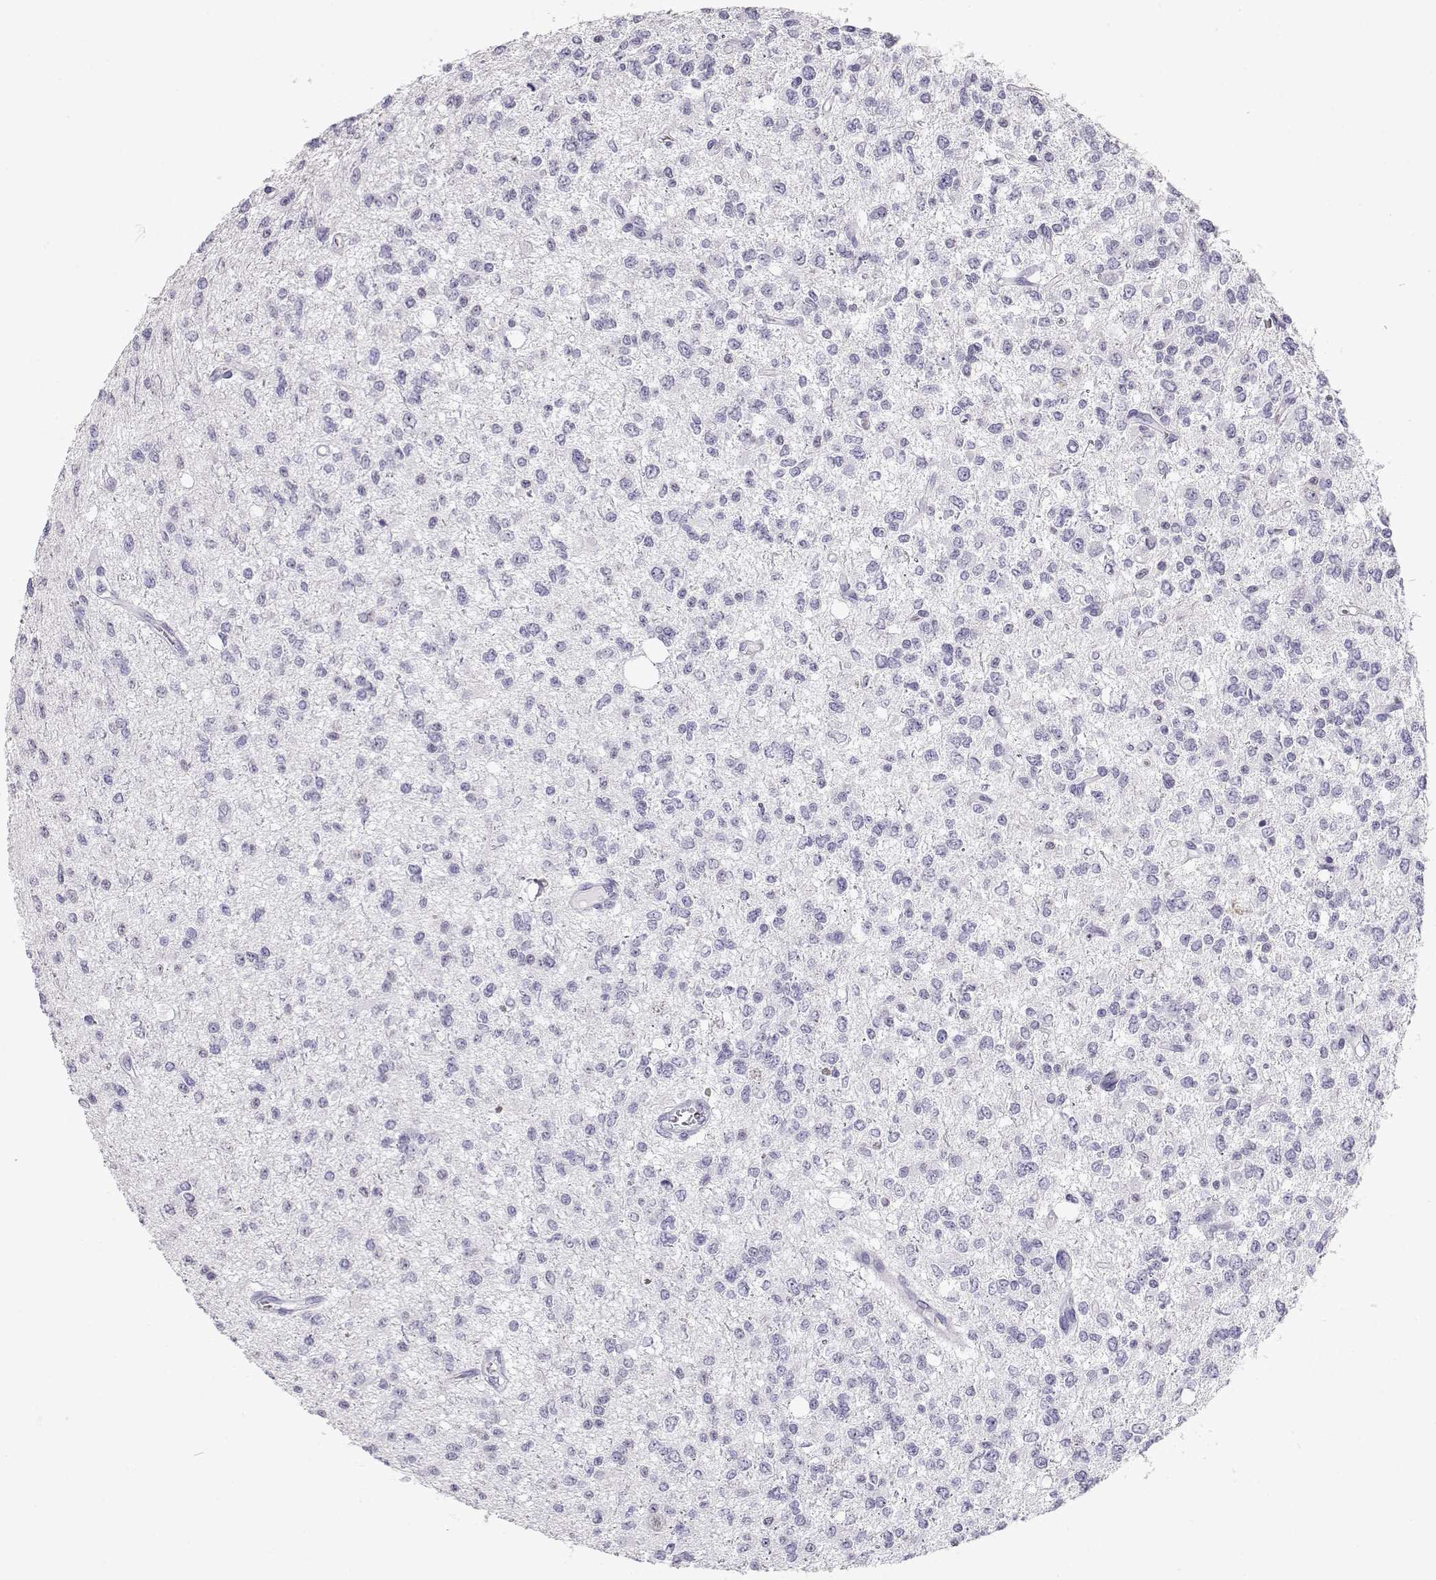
{"staining": {"intensity": "negative", "quantity": "none", "location": "none"}, "tissue": "glioma", "cell_type": "Tumor cells", "image_type": "cancer", "snomed": [{"axis": "morphology", "description": "Glioma, malignant, Low grade"}, {"axis": "topography", "description": "Brain"}], "caption": "Immunohistochemistry micrograph of neoplastic tissue: glioma stained with DAB reveals no significant protein staining in tumor cells.", "gene": "TKTL1", "patient": {"sex": "male", "age": 67}}